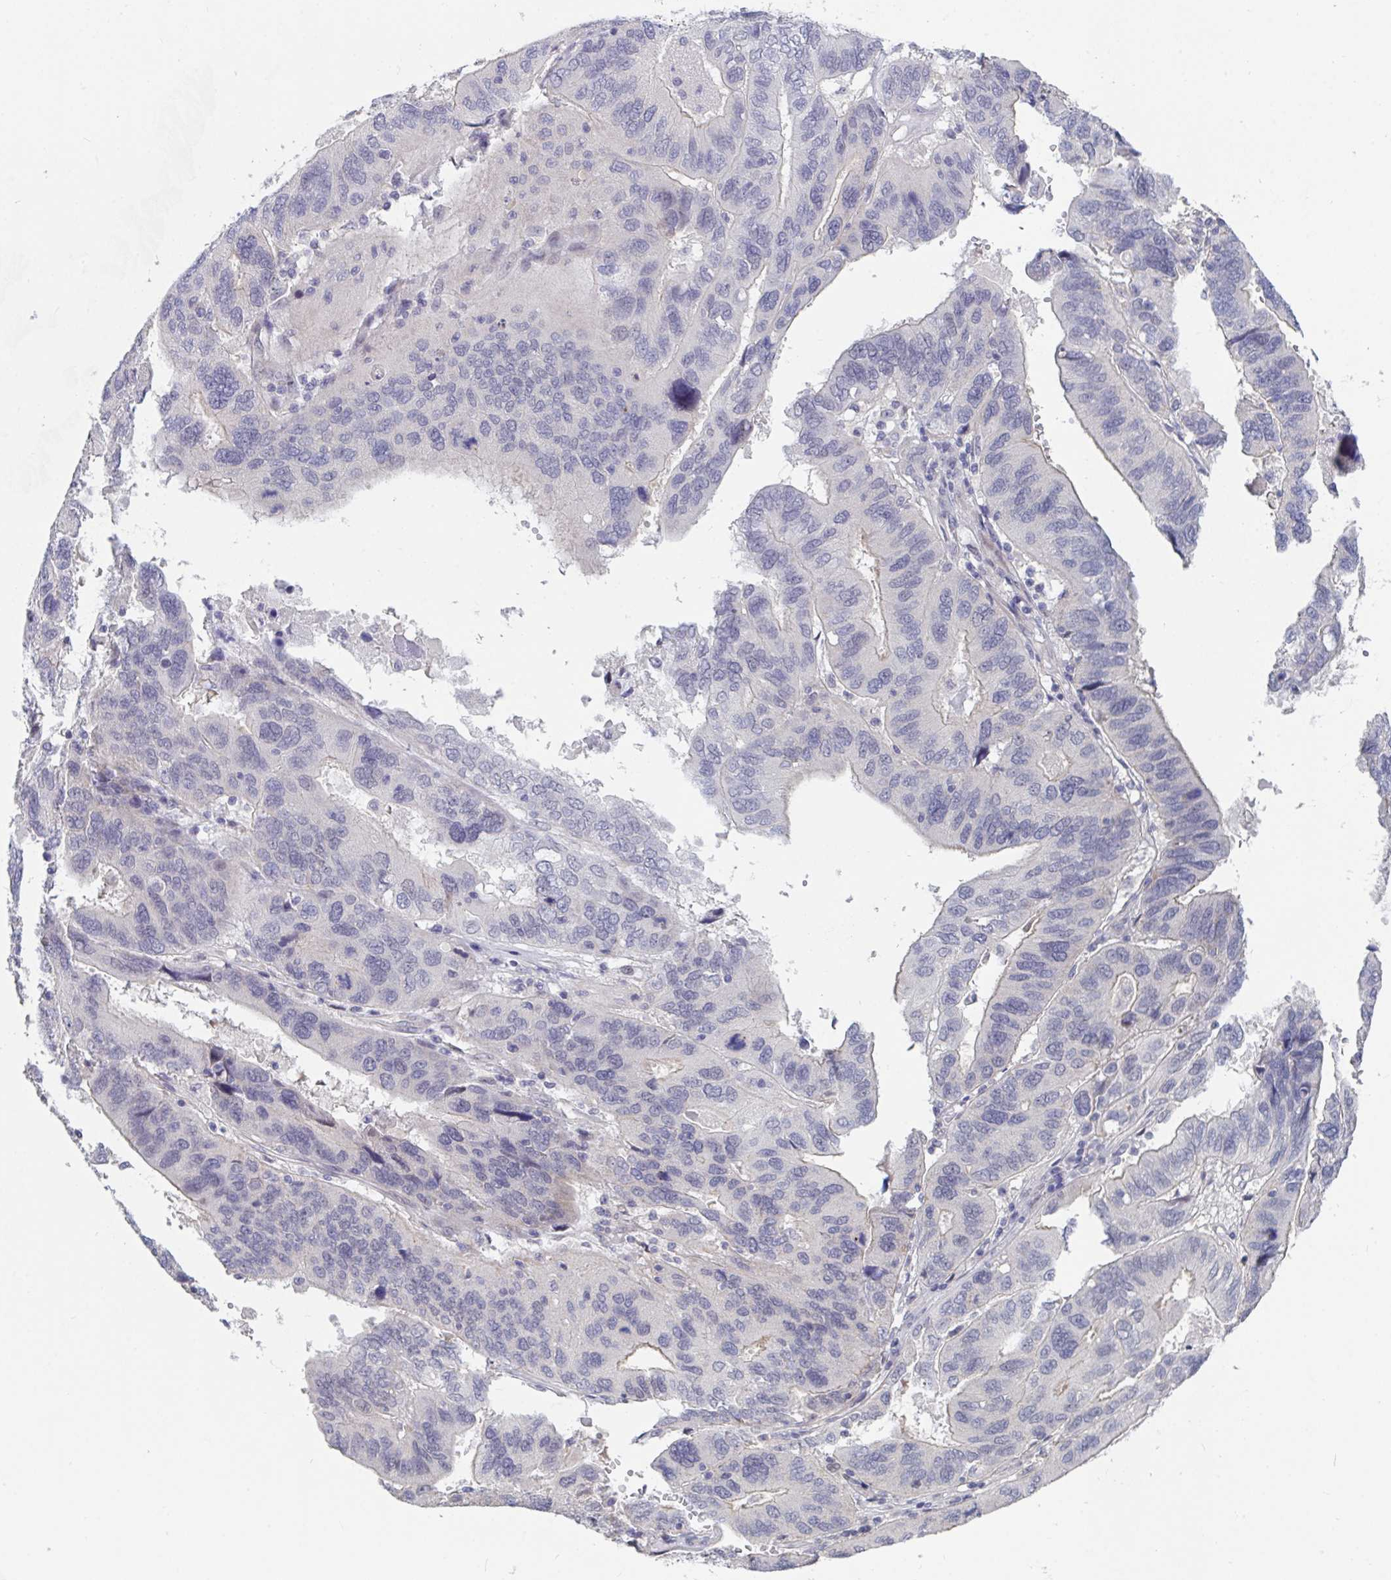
{"staining": {"intensity": "negative", "quantity": "none", "location": "none"}, "tissue": "ovarian cancer", "cell_type": "Tumor cells", "image_type": "cancer", "snomed": [{"axis": "morphology", "description": "Cystadenocarcinoma, serous, NOS"}, {"axis": "topography", "description": "Ovary"}], "caption": "IHC of human serous cystadenocarcinoma (ovarian) exhibits no positivity in tumor cells.", "gene": "FAM156B", "patient": {"sex": "female", "age": 79}}